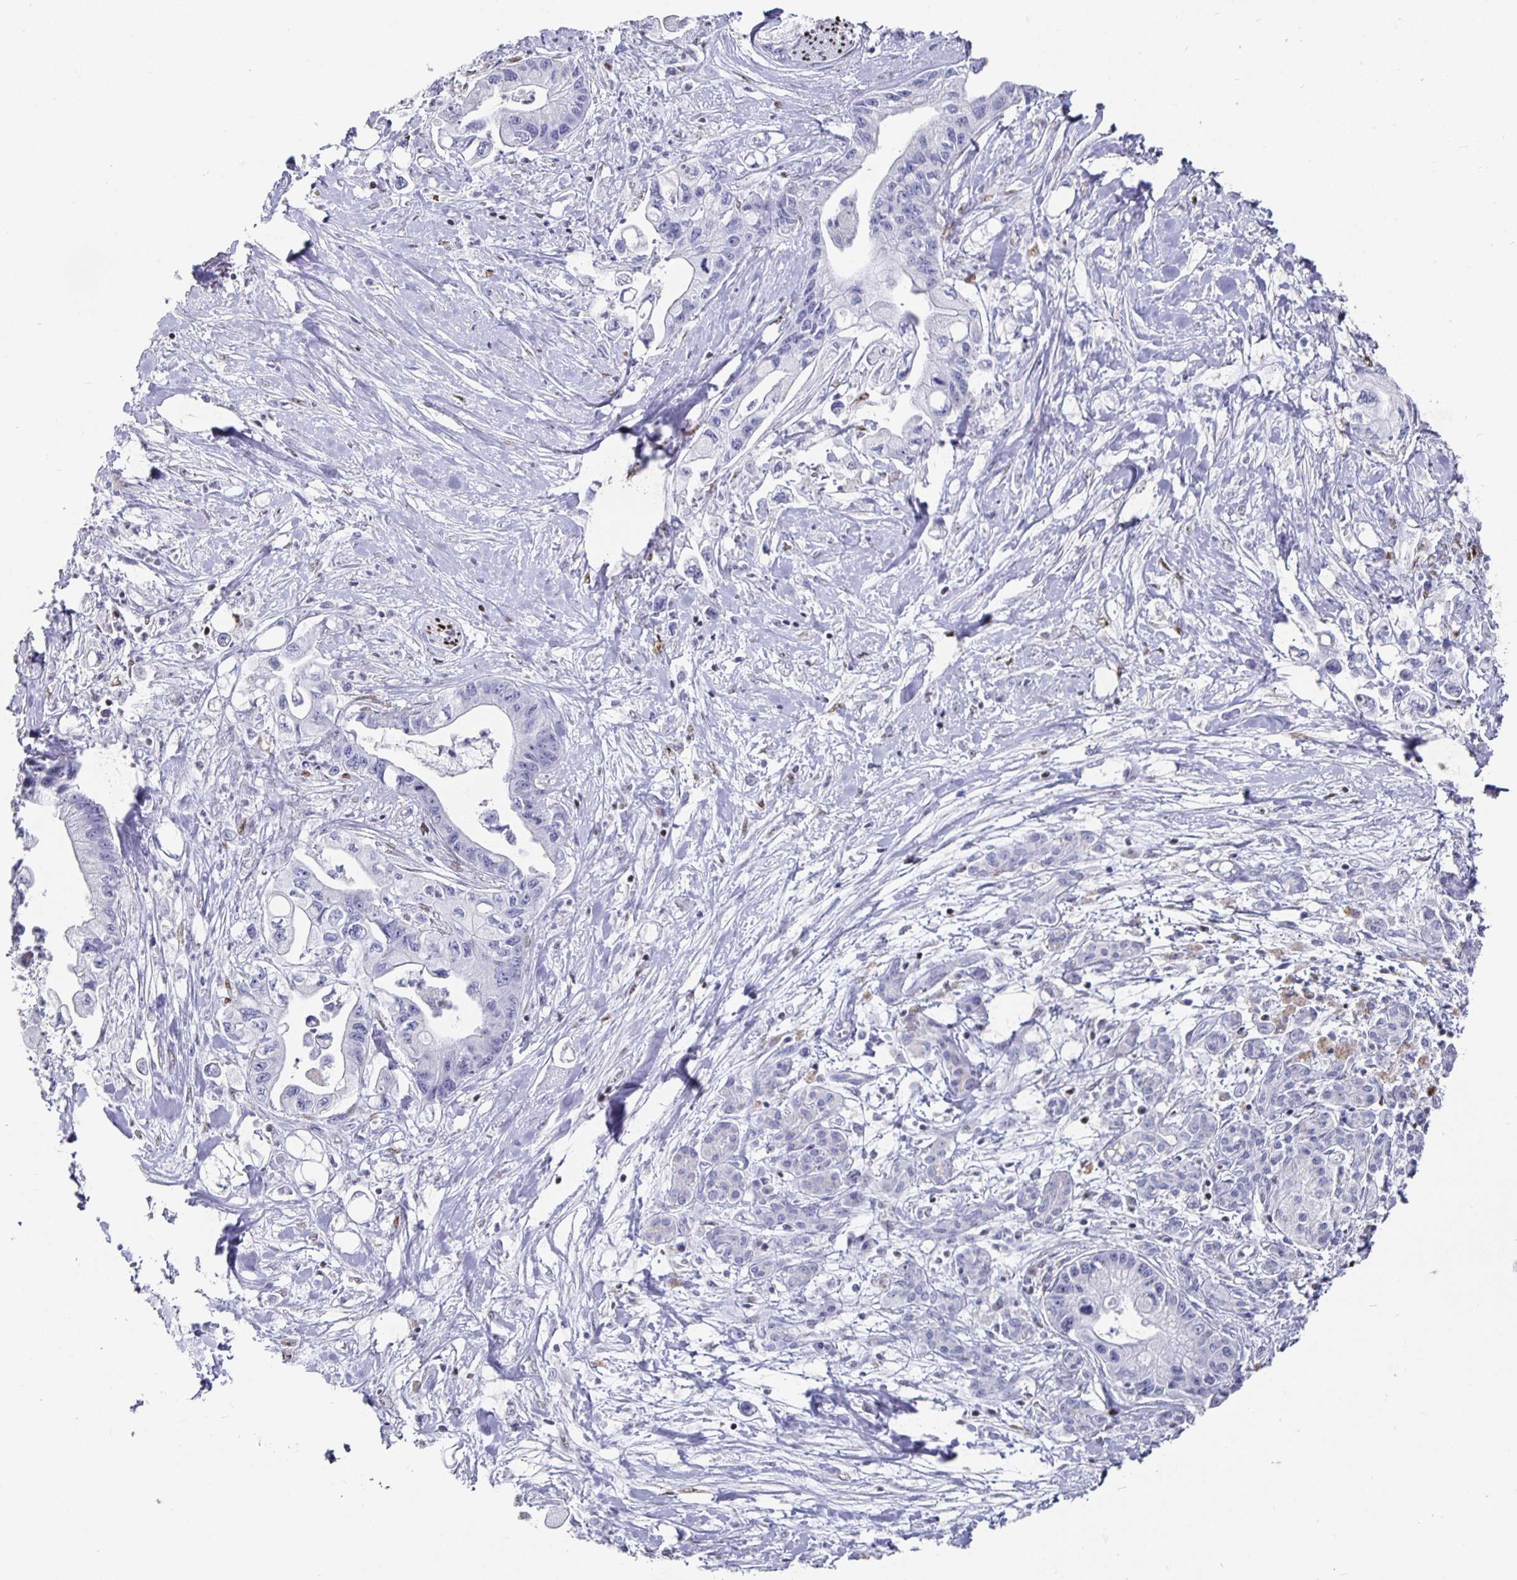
{"staining": {"intensity": "negative", "quantity": "none", "location": "none"}, "tissue": "pancreatic cancer", "cell_type": "Tumor cells", "image_type": "cancer", "snomed": [{"axis": "morphology", "description": "Adenocarcinoma, NOS"}, {"axis": "topography", "description": "Pancreas"}], "caption": "Adenocarcinoma (pancreatic) was stained to show a protein in brown. There is no significant positivity in tumor cells. (Stains: DAB (3,3'-diaminobenzidine) immunohistochemistry with hematoxylin counter stain, Microscopy: brightfield microscopy at high magnification).", "gene": "RUNX2", "patient": {"sex": "male", "age": 61}}